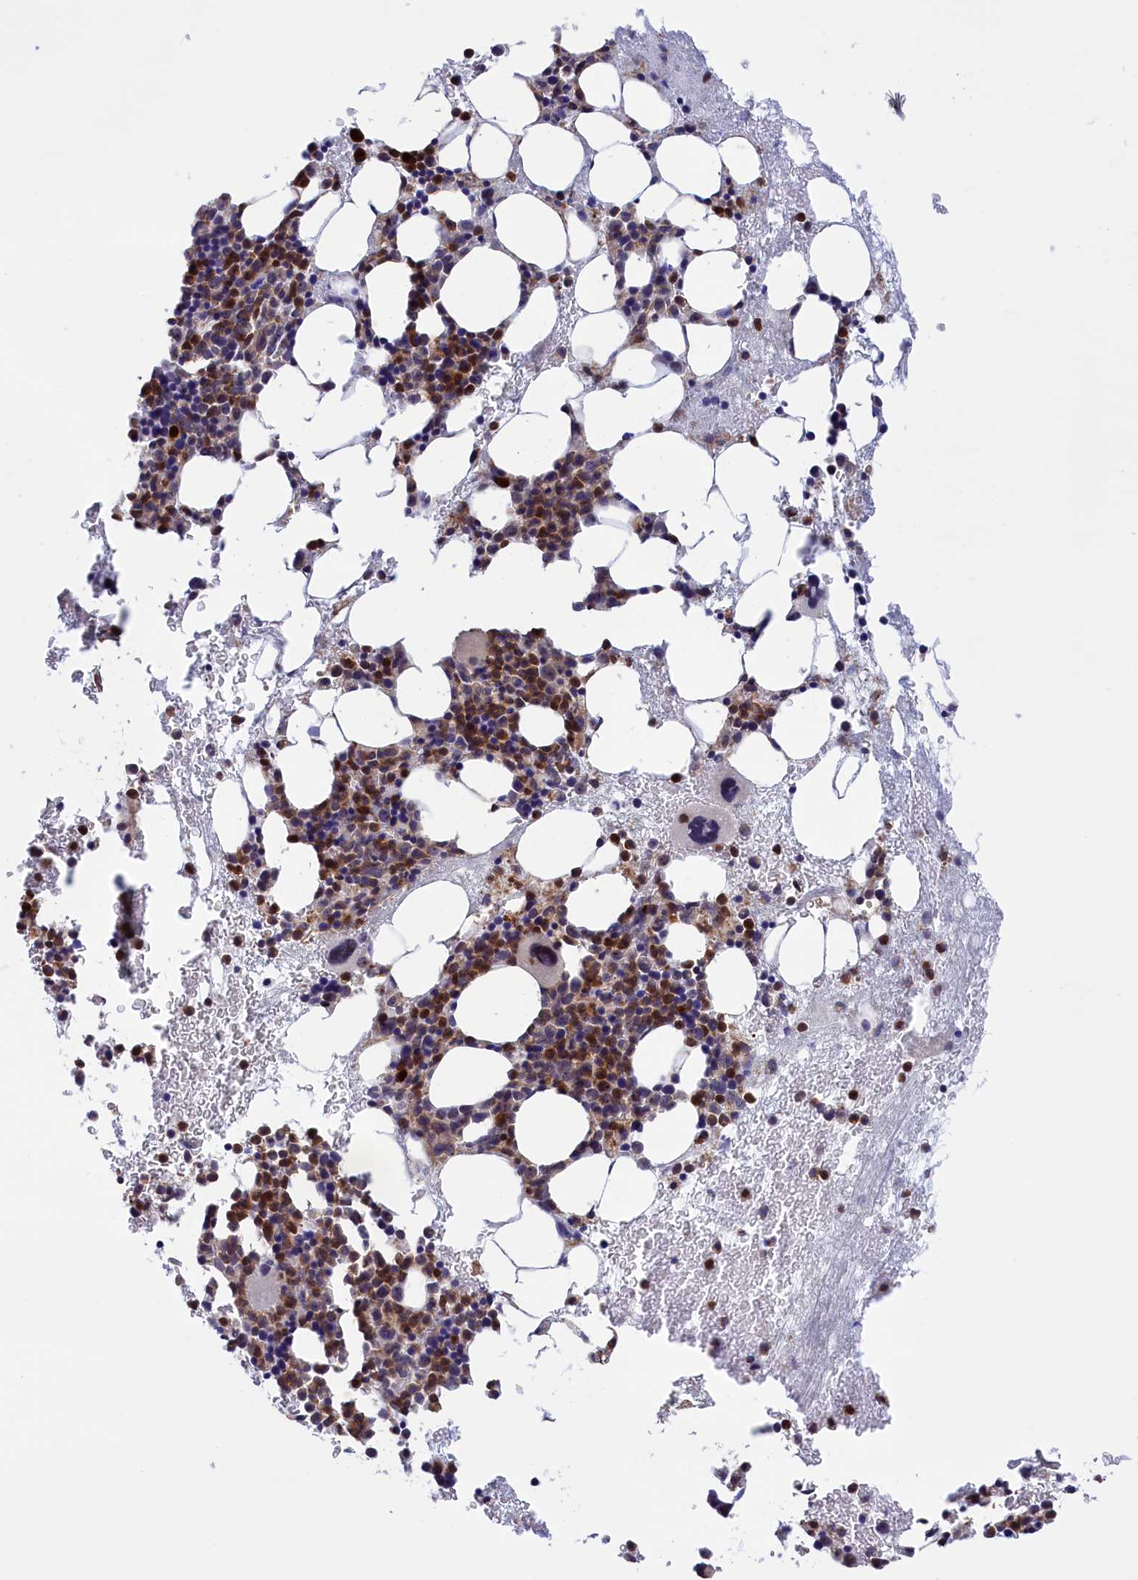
{"staining": {"intensity": "strong", "quantity": "25%-75%", "location": "cytoplasmic/membranous"}, "tissue": "bone marrow", "cell_type": "Hematopoietic cells", "image_type": "normal", "snomed": [{"axis": "morphology", "description": "Normal tissue, NOS"}, {"axis": "topography", "description": "Bone marrow"}], "caption": "Normal bone marrow reveals strong cytoplasmic/membranous staining in approximately 25%-75% of hematopoietic cells.", "gene": "MPND", "patient": {"sex": "female", "age": 37}}